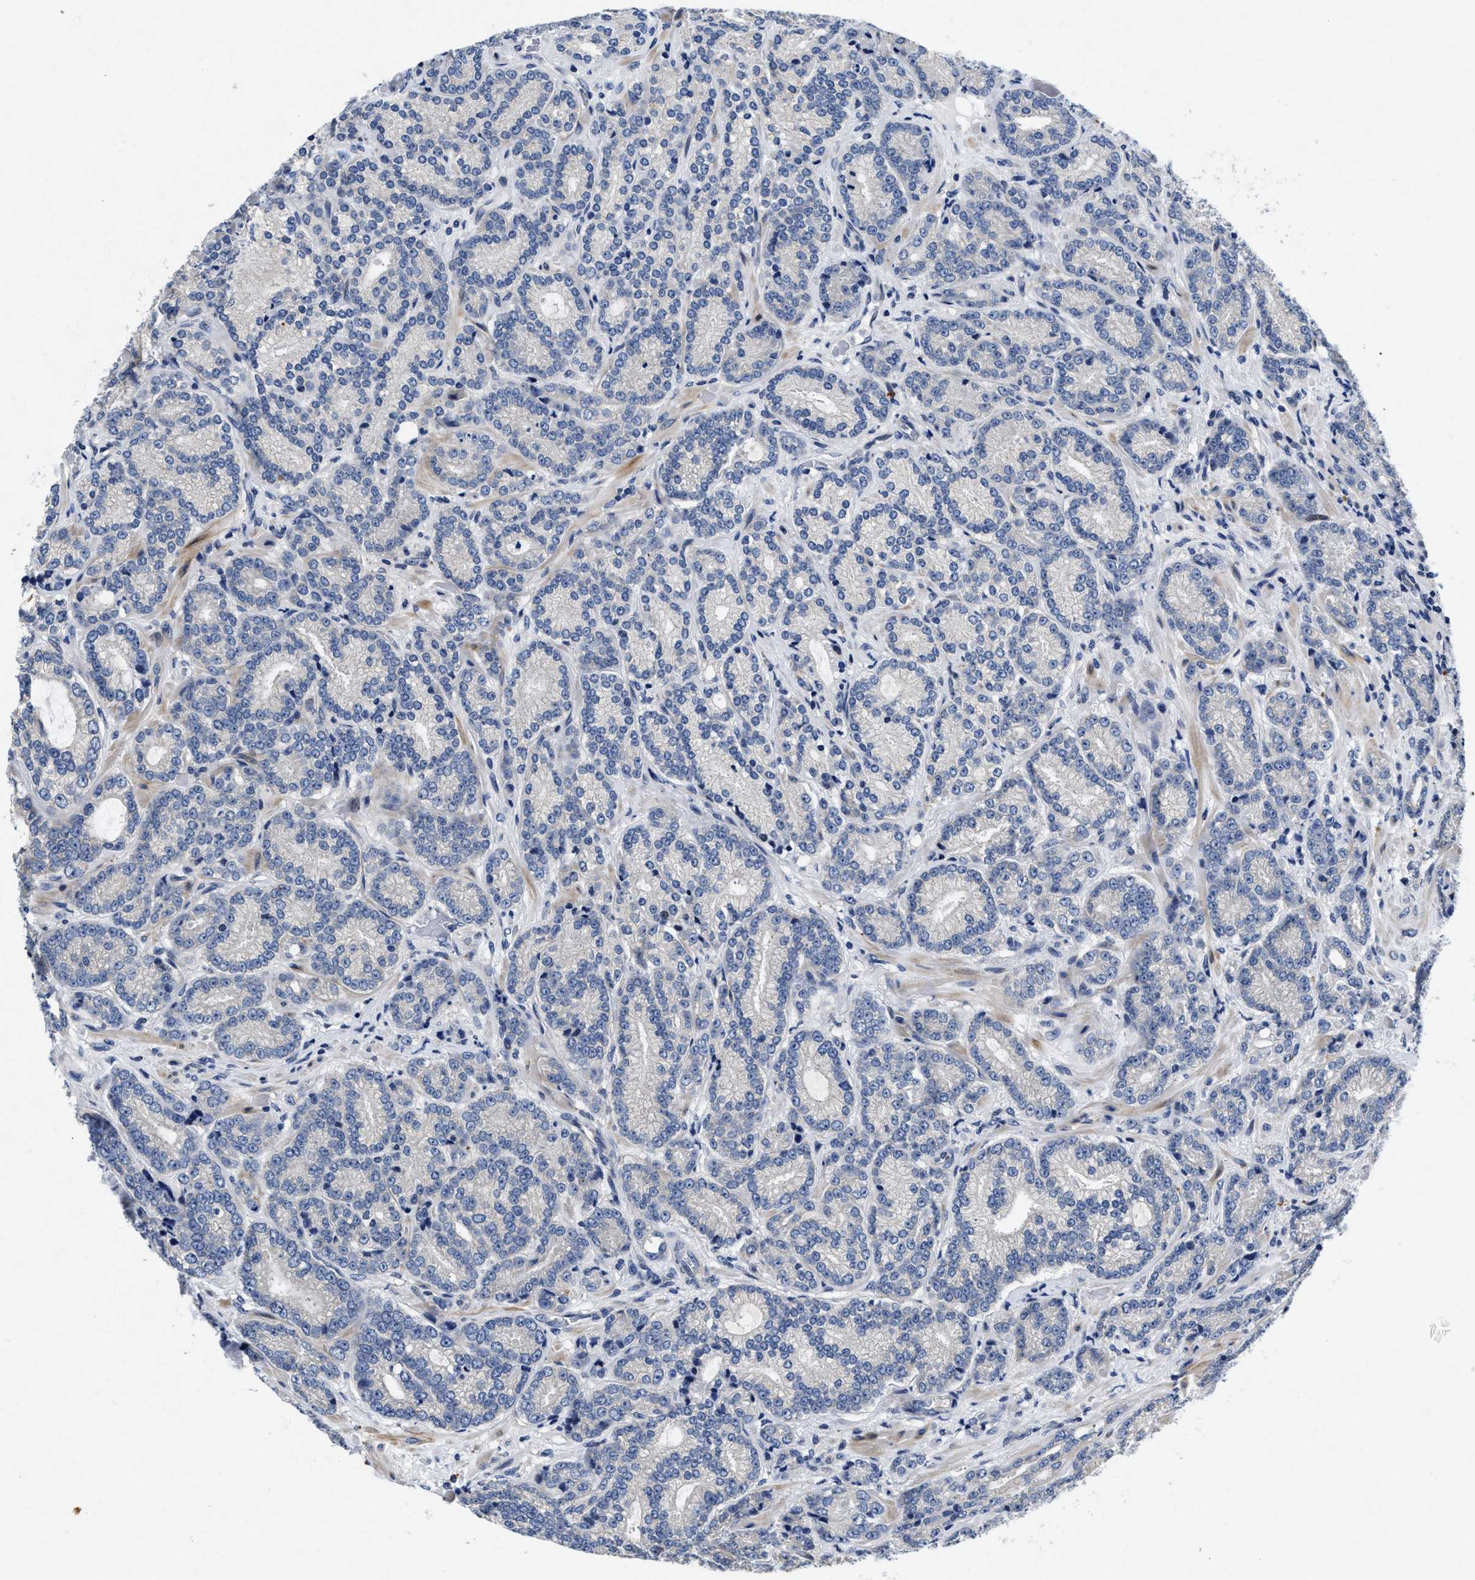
{"staining": {"intensity": "negative", "quantity": "none", "location": "none"}, "tissue": "prostate cancer", "cell_type": "Tumor cells", "image_type": "cancer", "snomed": [{"axis": "morphology", "description": "Adenocarcinoma, High grade"}, {"axis": "topography", "description": "Prostate"}], "caption": "Tumor cells show no significant positivity in prostate cancer (adenocarcinoma (high-grade)).", "gene": "LAD1", "patient": {"sex": "male", "age": 61}}